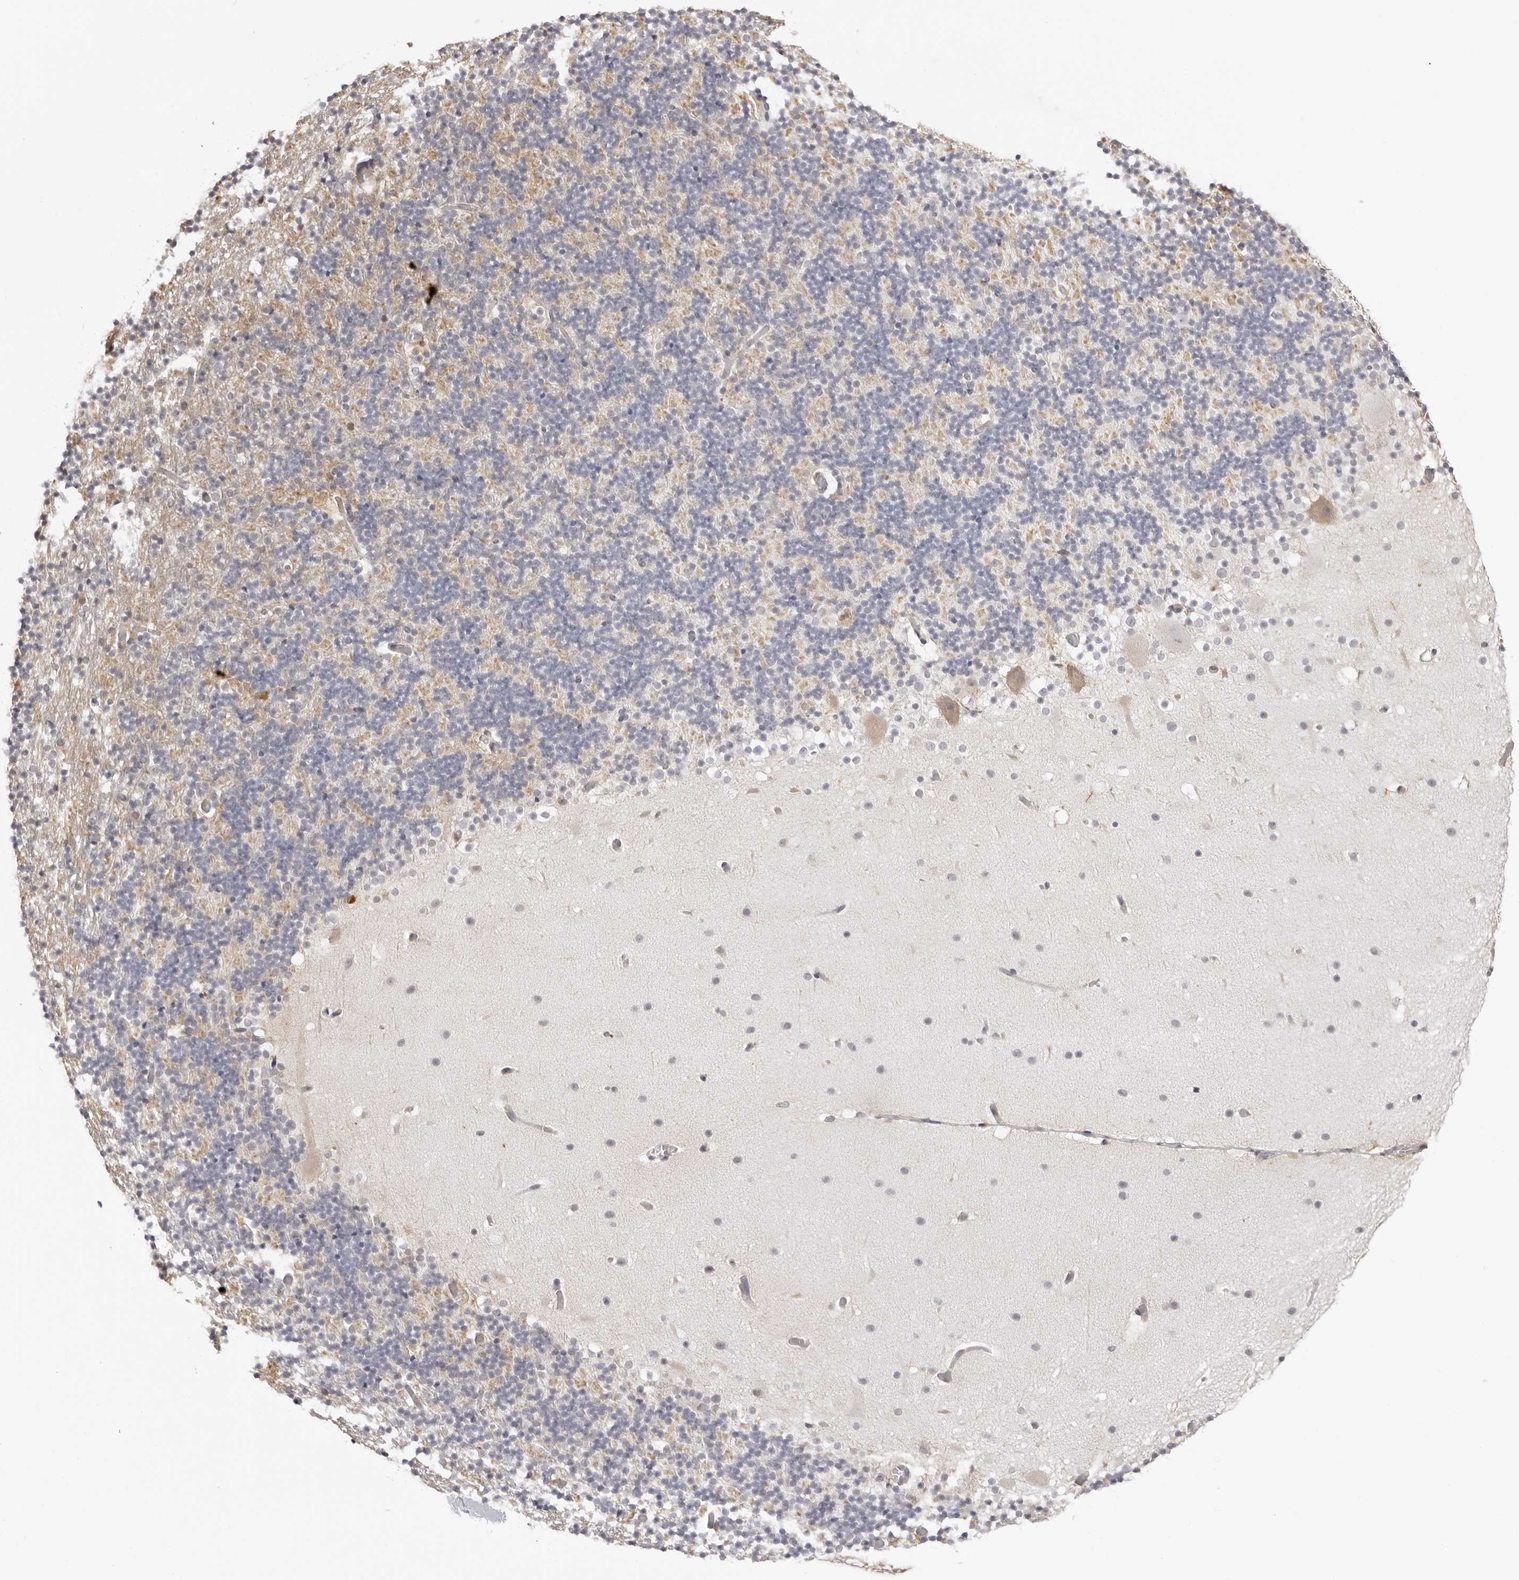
{"staining": {"intensity": "weak", "quantity": "25%-75%", "location": "cytoplasmic/membranous"}, "tissue": "cerebellum", "cell_type": "Cells in granular layer", "image_type": "normal", "snomed": [{"axis": "morphology", "description": "Normal tissue, NOS"}, {"axis": "topography", "description": "Cerebellum"}], "caption": "The image reveals immunohistochemical staining of benign cerebellum. There is weak cytoplasmic/membranous staining is appreciated in approximately 25%-75% of cells in granular layer. The staining was performed using DAB to visualize the protein expression in brown, while the nuclei were stained in blue with hematoxylin (Magnification: 20x).", "gene": "FDPS", "patient": {"sex": "male", "age": 57}}